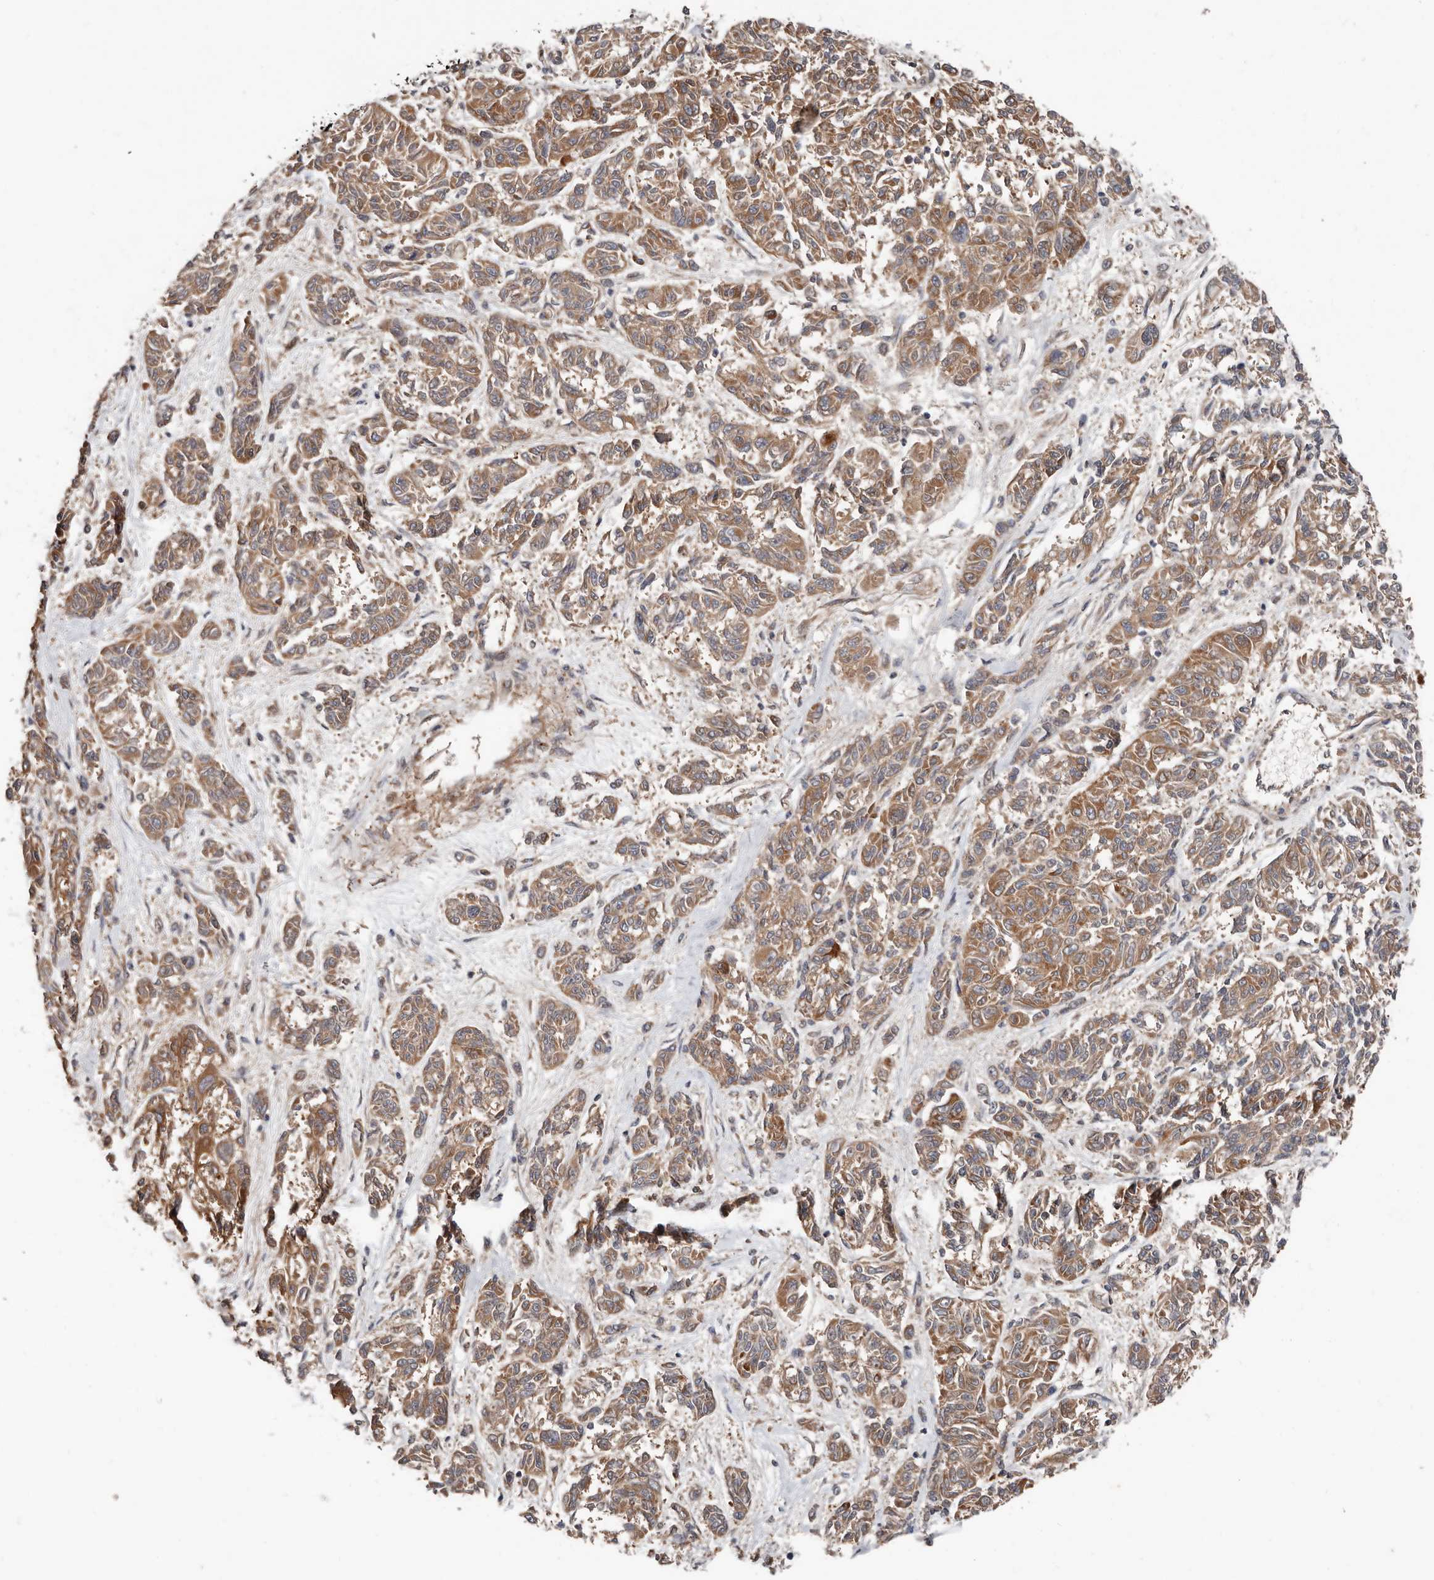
{"staining": {"intensity": "moderate", "quantity": ">75%", "location": "cytoplasmic/membranous"}, "tissue": "melanoma", "cell_type": "Tumor cells", "image_type": "cancer", "snomed": [{"axis": "morphology", "description": "Malignant melanoma, NOS"}, {"axis": "topography", "description": "Skin"}], "caption": "A brown stain highlights moderate cytoplasmic/membranous staining of a protein in melanoma tumor cells.", "gene": "COG1", "patient": {"sex": "male", "age": 53}}